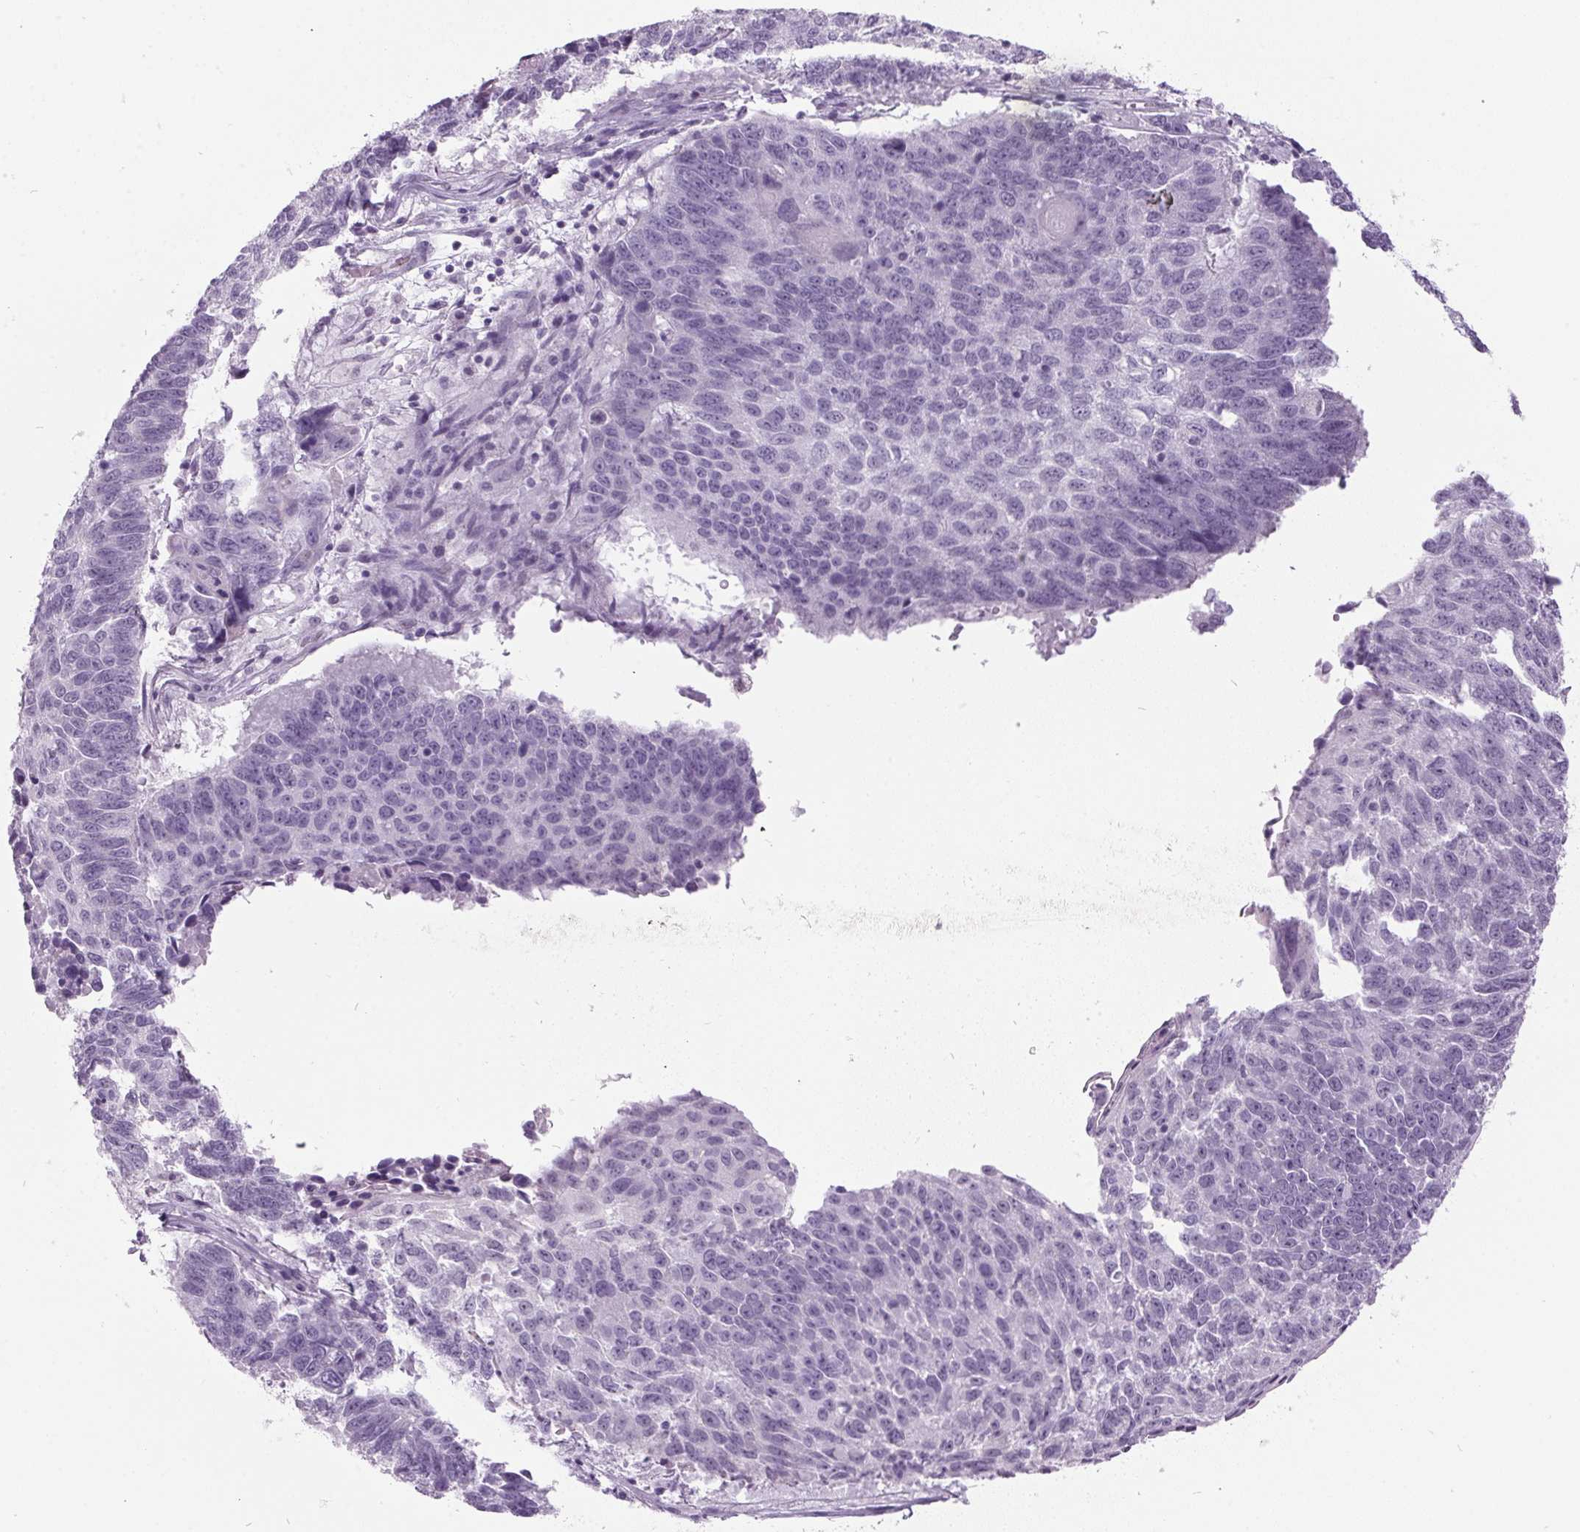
{"staining": {"intensity": "negative", "quantity": "none", "location": "none"}, "tissue": "lung cancer", "cell_type": "Tumor cells", "image_type": "cancer", "snomed": [{"axis": "morphology", "description": "Squamous cell carcinoma, NOS"}, {"axis": "topography", "description": "Lung"}], "caption": "An immunohistochemistry photomicrograph of squamous cell carcinoma (lung) is shown. There is no staining in tumor cells of squamous cell carcinoma (lung).", "gene": "ODAD2", "patient": {"sex": "male", "age": 73}}